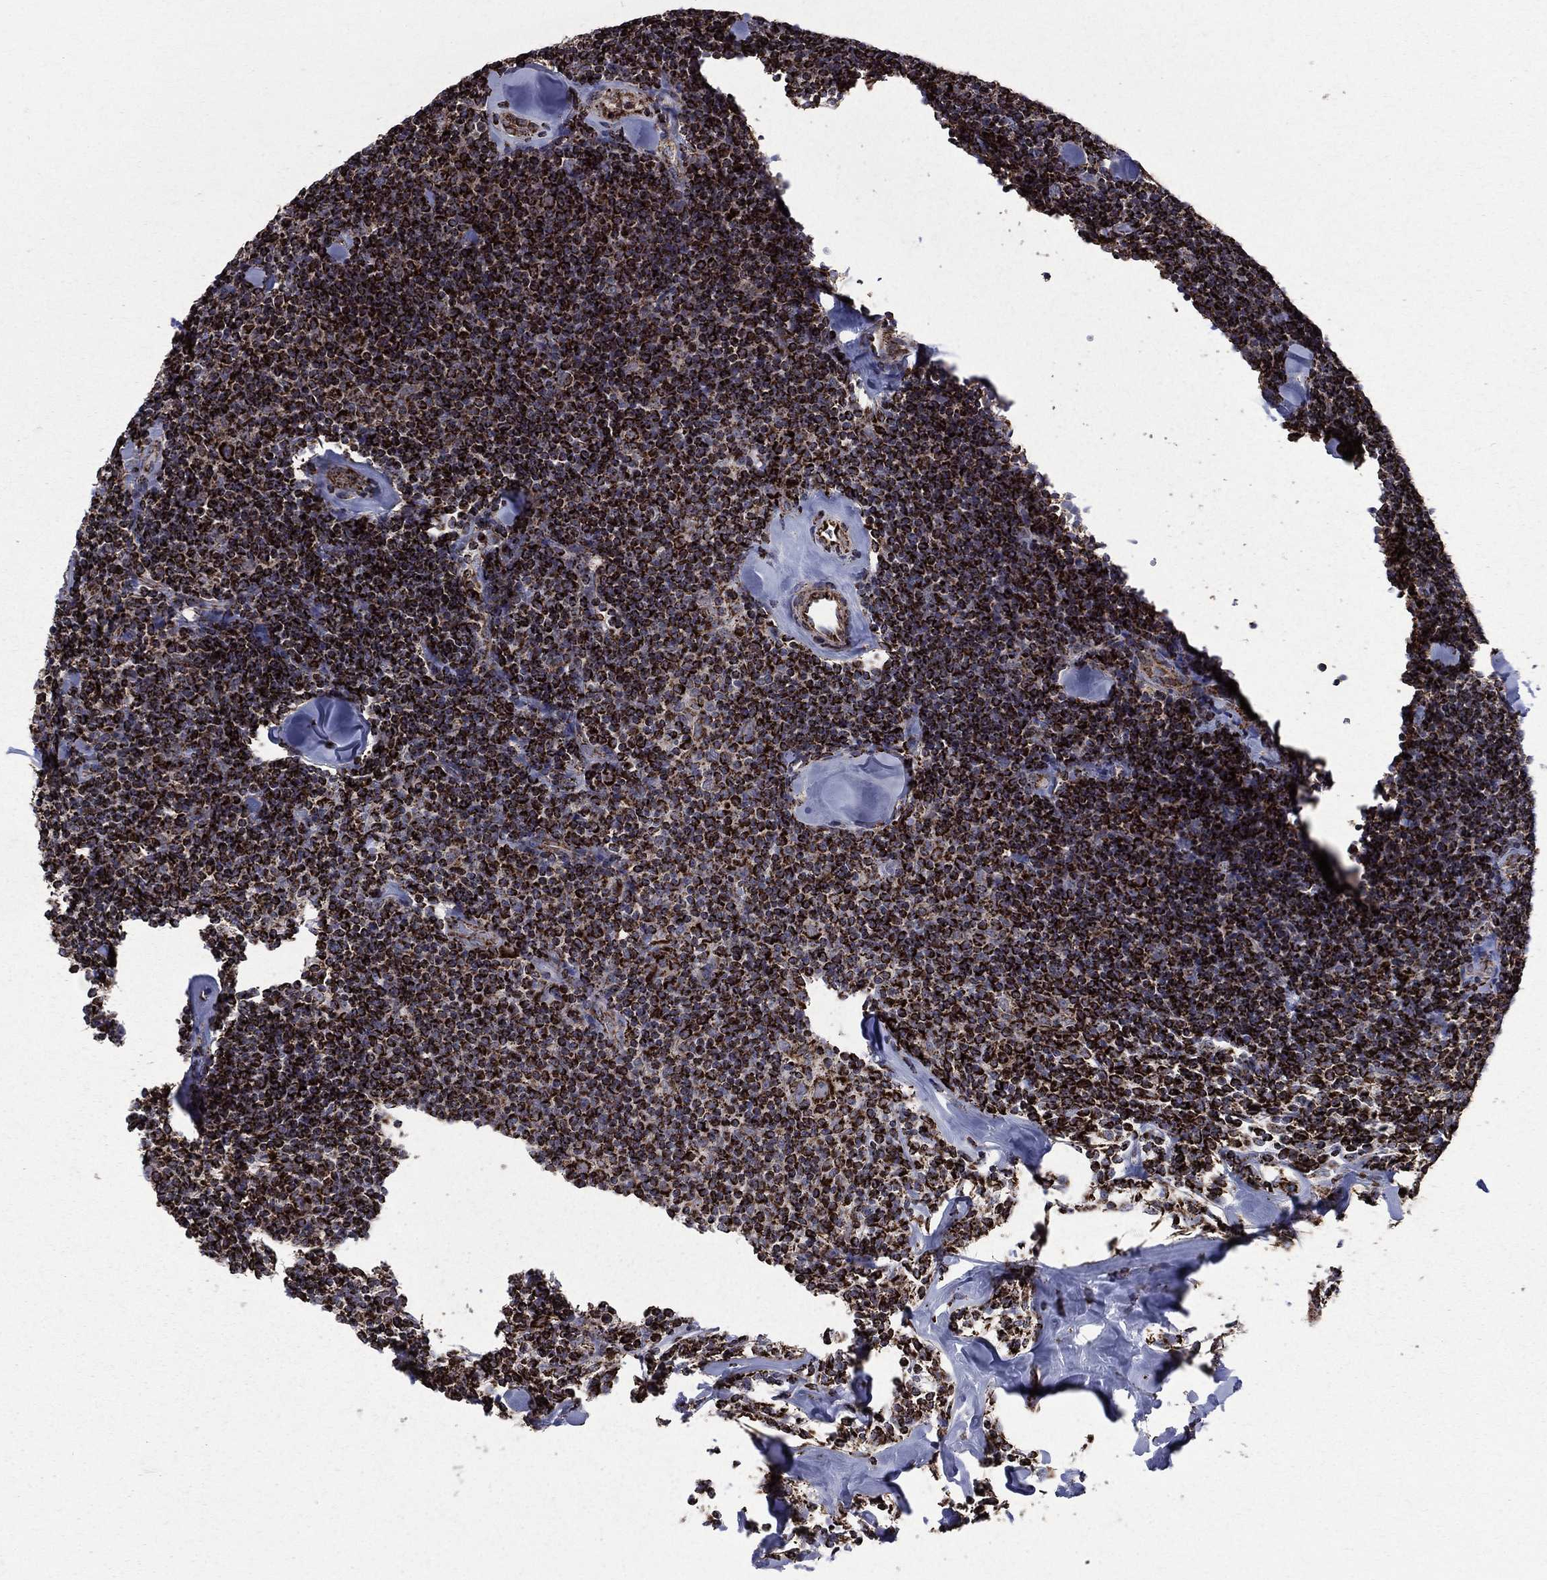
{"staining": {"intensity": "strong", "quantity": ">75%", "location": "cytoplasmic/membranous"}, "tissue": "lymphoma", "cell_type": "Tumor cells", "image_type": "cancer", "snomed": [{"axis": "morphology", "description": "Malignant lymphoma, non-Hodgkin's type, Low grade"}, {"axis": "topography", "description": "Lymph node"}], "caption": "Strong cytoplasmic/membranous expression for a protein is identified in about >75% of tumor cells of lymphoma using immunohistochemistry.", "gene": "GOT2", "patient": {"sex": "female", "age": 56}}